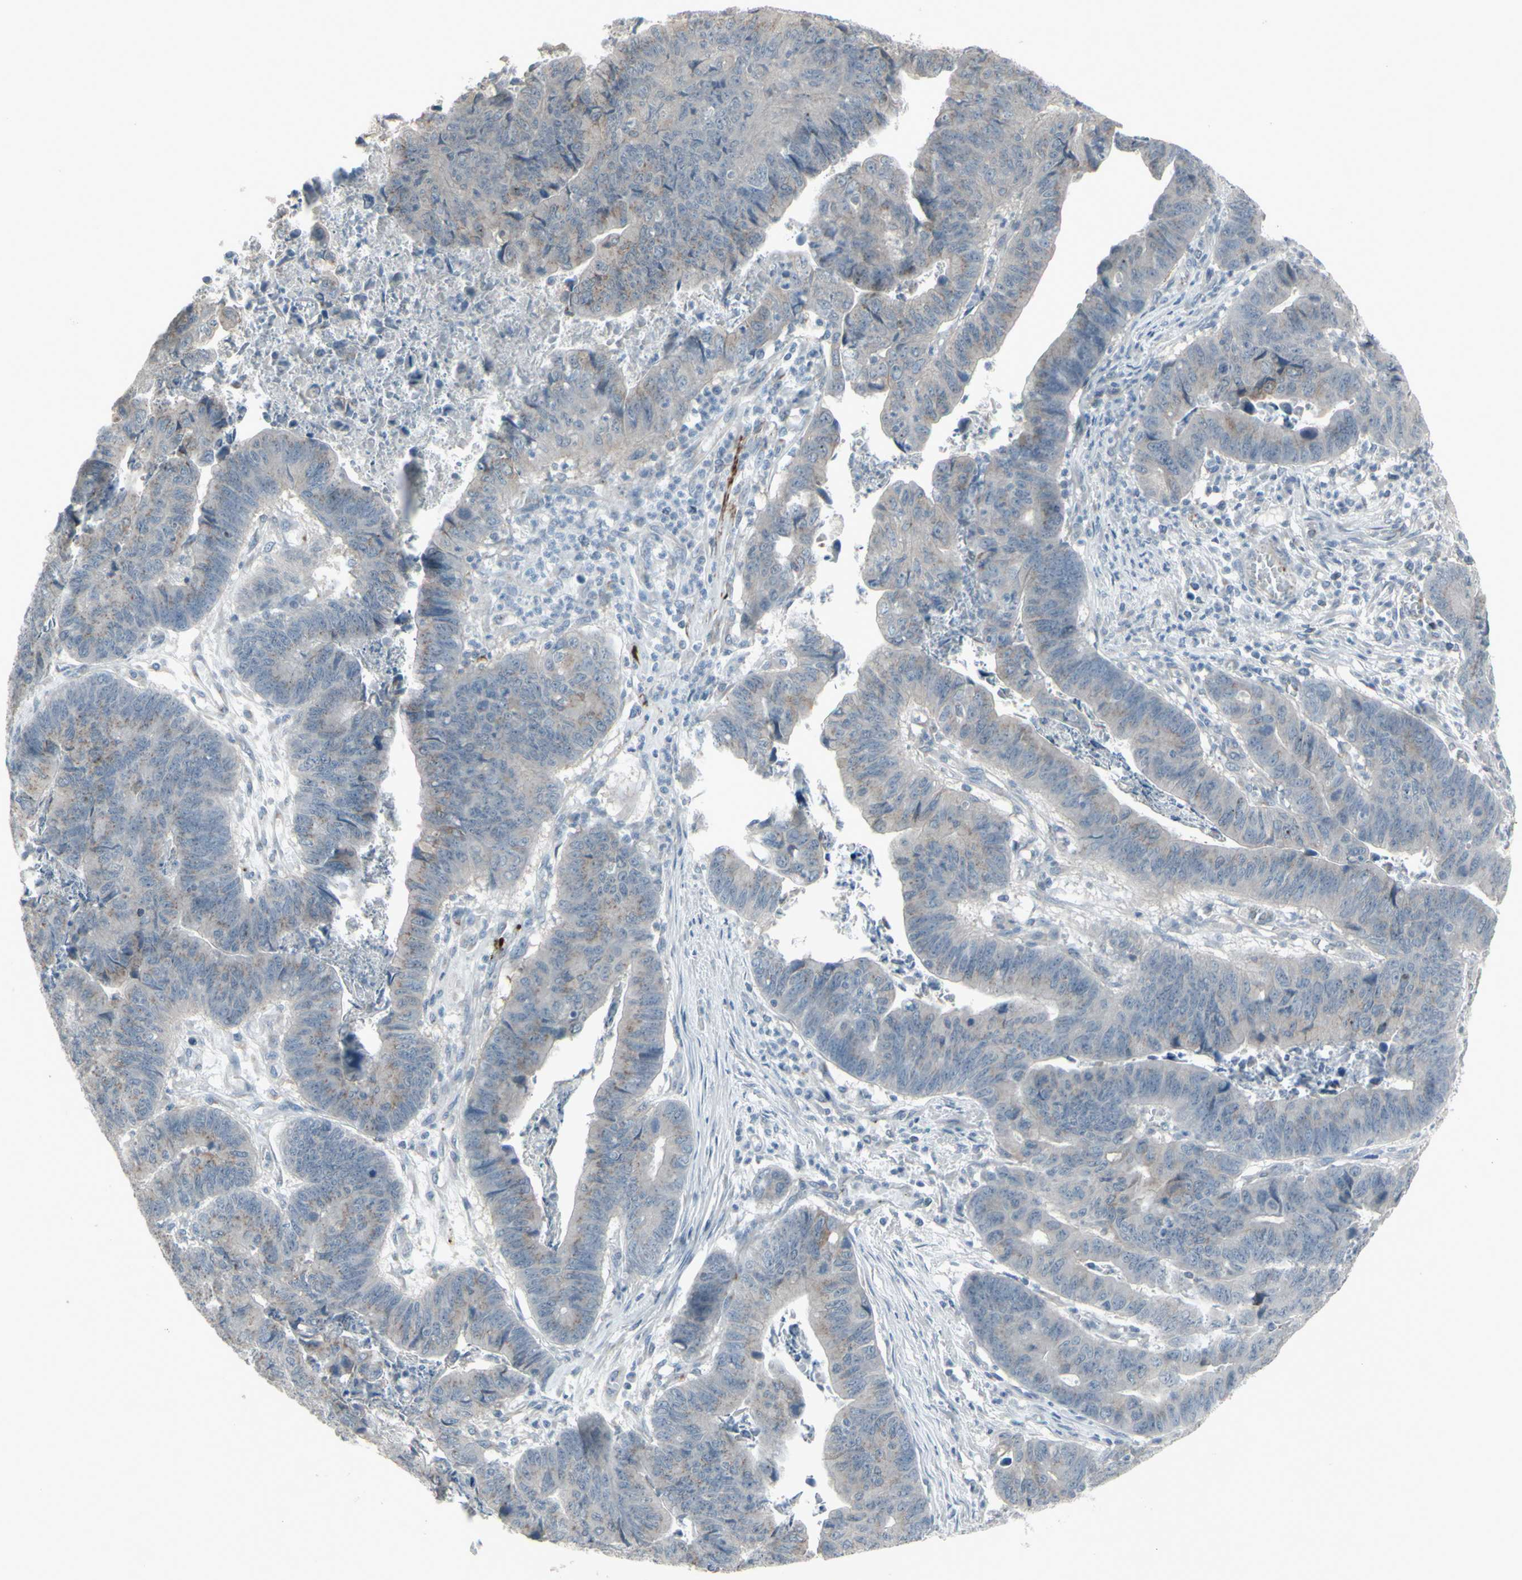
{"staining": {"intensity": "weak", "quantity": "25%-75%", "location": "cytoplasmic/membranous"}, "tissue": "stomach cancer", "cell_type": "Tumor cells", "image_type": "cancer", "snomed": [{"axis": "morphology", "description": "Adenocarcinoma, NOS"}, {"axis": "topography", "description": "Stomach, lower"}], "caption": "Protein analysis of stomach cancer tissue reveals weak cytoplasmic/membranous staining in approximately 25%-75% of tumor cells.", "gene": "CD79B", "patient": {"sex": "male", "age": 77}}